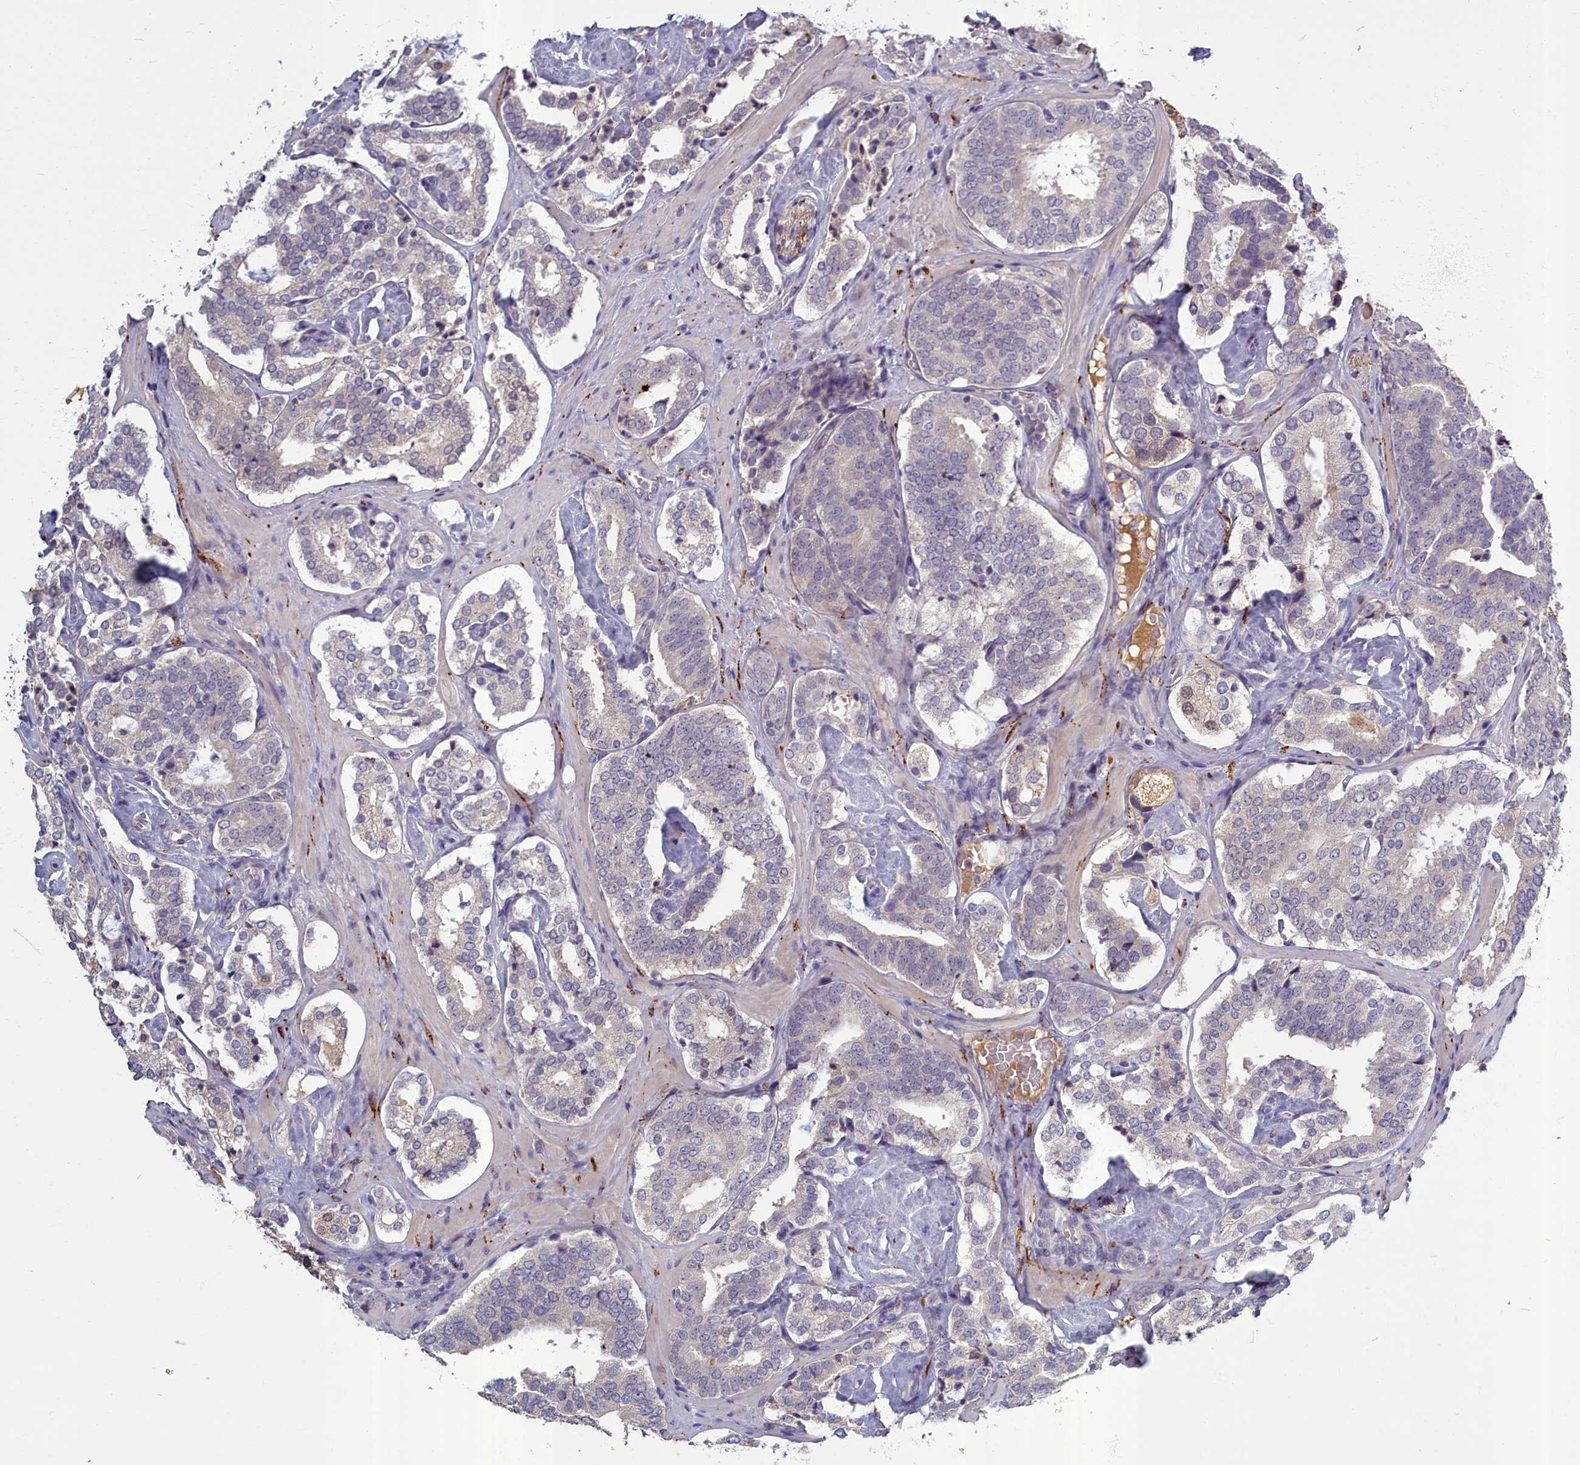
{"staining": {"intensity": "negative", "quantity": "none", "location": "none"}, "tissue": "prostate cancer", "cell_type": "Tumor cells", "image_type": "cancer", "snomed": [{"axis": "morphology", "description": "Adenocarcinoma, High grade"}, {"axis": "topography", "description": "Prostate"}], "caption": "Prostate high-grade adenocarcinoma stained for a protein using immunohistochemistry exhibits no expression tumor cells.", "gene": "SV2C", "patient": {"sex": "male", "age": 63}}